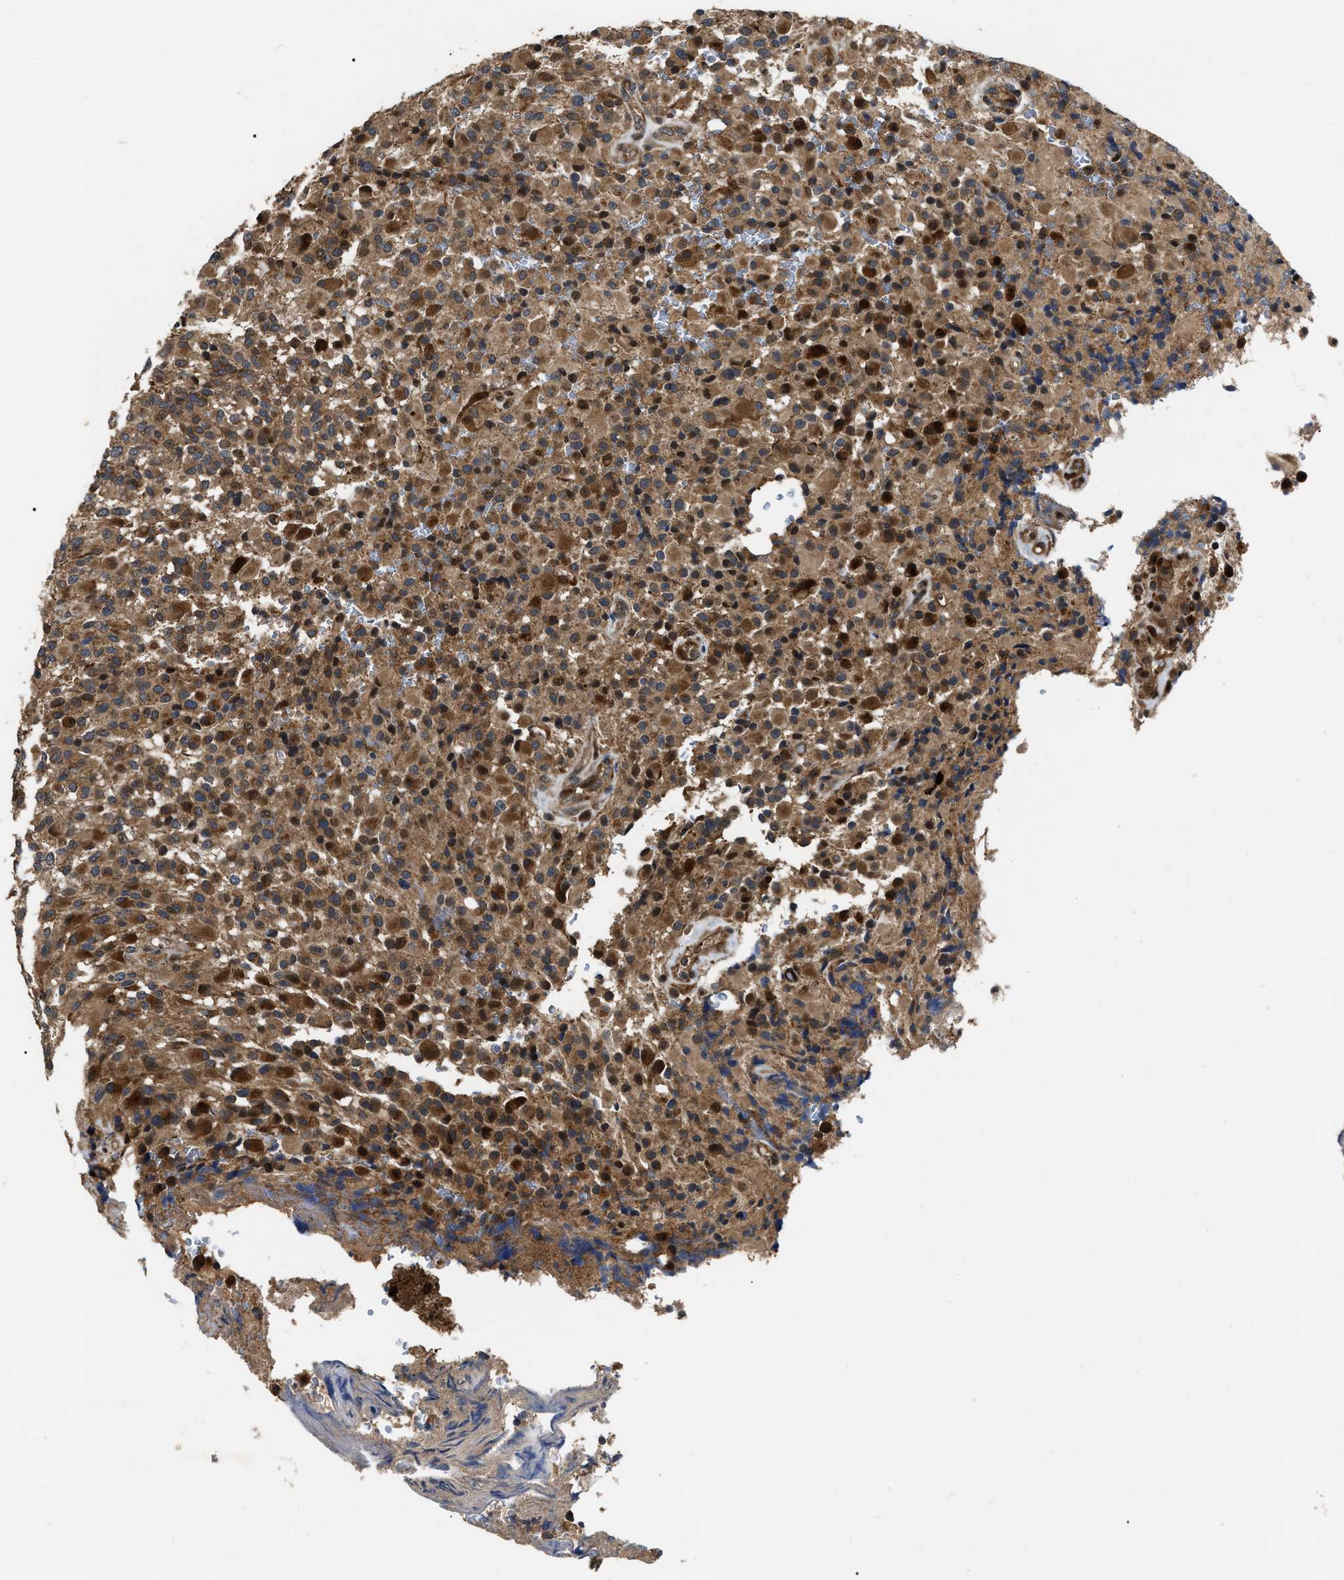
{"staining": {"intensity": "strong", "quantity": ">75%", "location": "cytoplasmic/membranous"}, "tissue": "glioma", "cell_type": "Tumor cells", "image_type": "cancer", "snomed": [{"axis": "morphology", "description": "Glioma, malignant, High grade"}, {"axis": "topography", "description": "Brain"}], "caption": "Tumor cells demonstrate high levels of strong cytoplasmic/membranous staining in approximately >75% of cells in human high-grade glioma (malignant).", "gene": "PPWD1", "patient": {"sex": "male", "age": 71}}